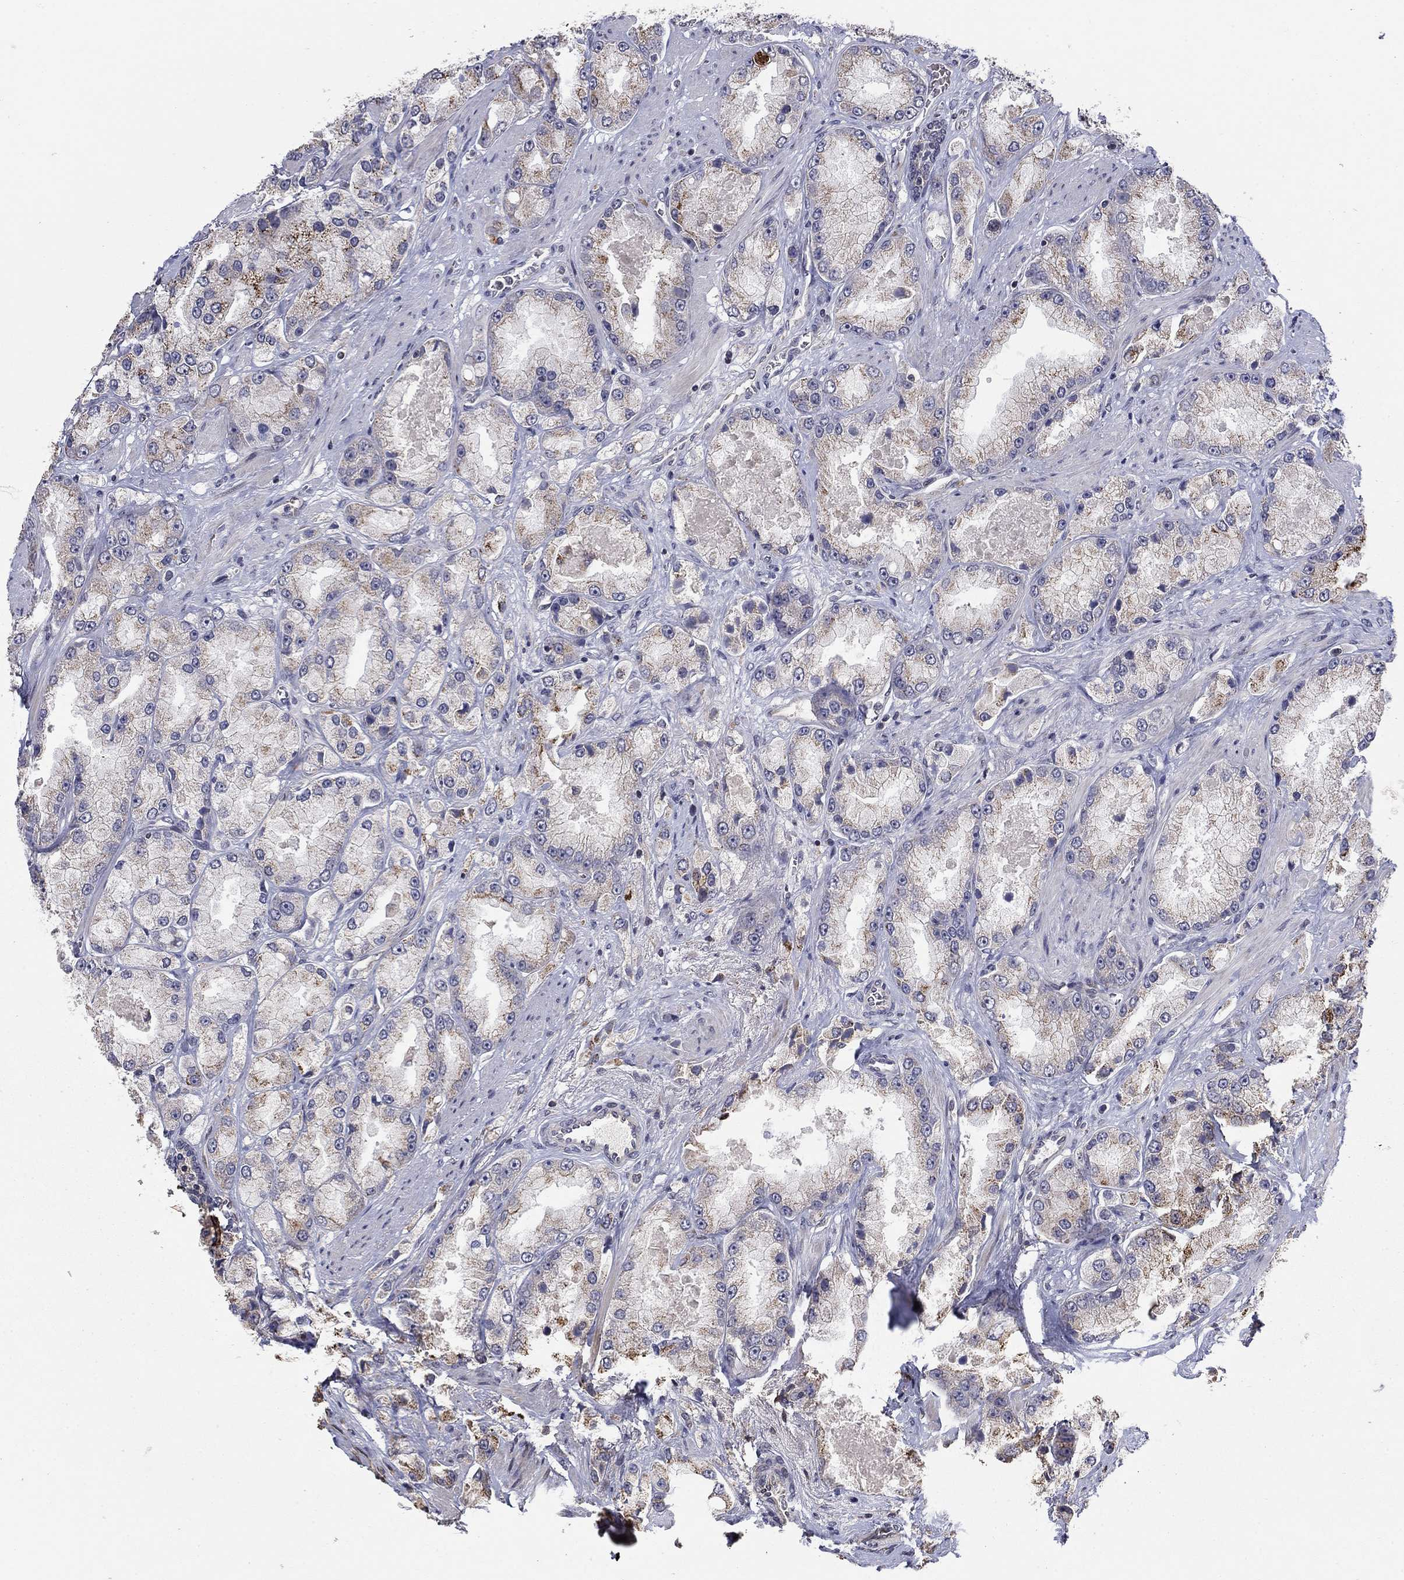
{"staining": {"intensity": "moderate", "quantity": "<25%", "location": "cytoplasmic/membranous"}, "tissue": "prostate cancer", "cell_type": "Tumor cells", "image_type": "cancer", "snomed": [{"axis": "morphology", "description": "Adenocarcinoma, NOS"}, {"axis": "topography", "description": "Prostate and seminal vesicle, NOS"}, {"axis": "topography", "description": "Prostate"}], "caption": "This image reveals immunohistochemistry (IHC) staining of prostate adenocarcinoma, with low moderate cytoplasmic/membranous staining in about <25% of tumor cells.", "gene": "LPCAT4", "patient": {"sex": "male", "age": 64}}